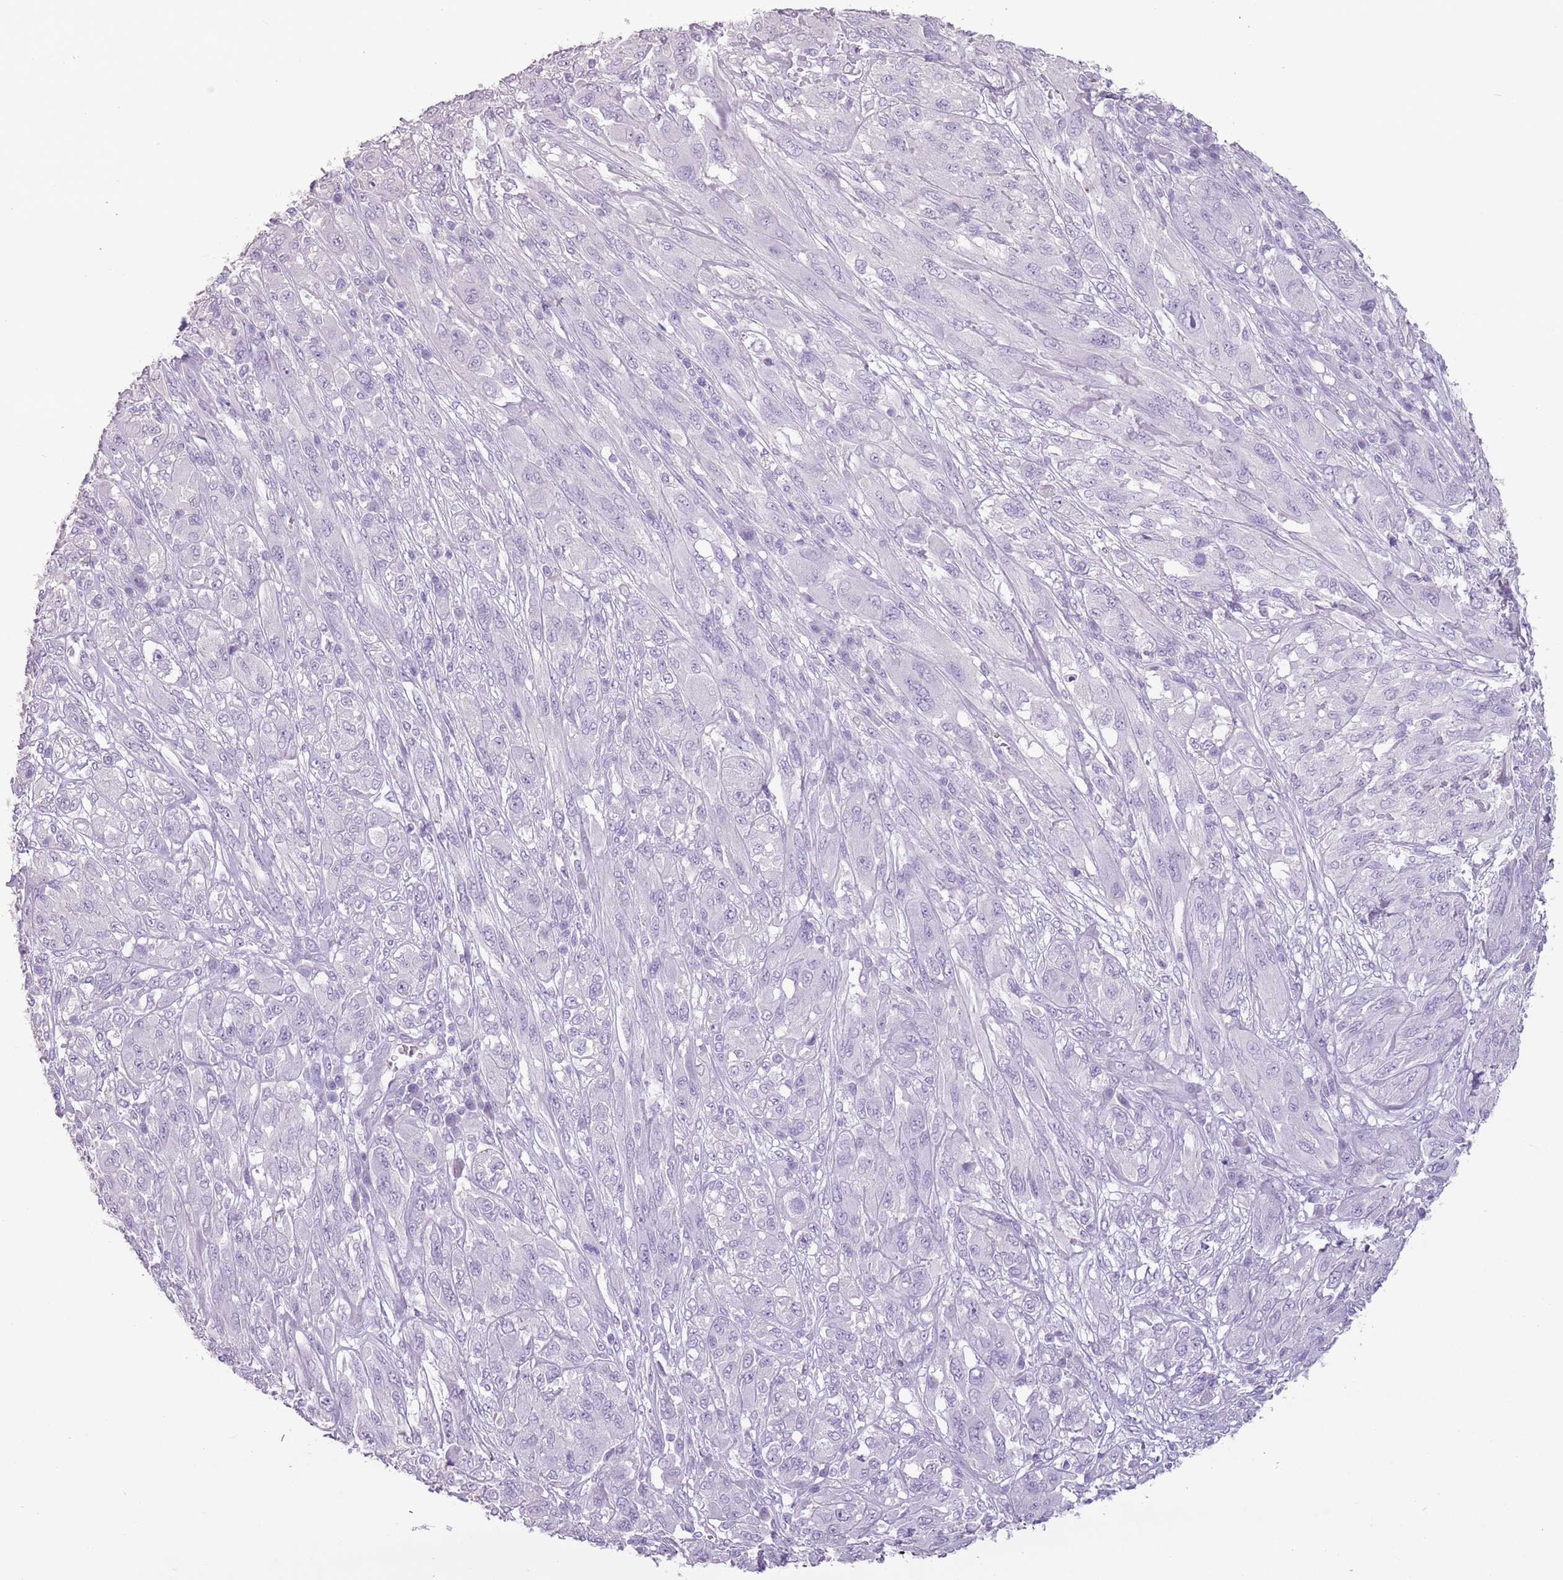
{"staining": {"intensity": "negative", "quantity": "none", "location": "none"}, "tissue": "melanoma", "cell_type": "Tumor cells", "image_type": "cancer", "snomed": [{"axis": "morphology", "description": "Malignant melanoma, NOS"}, {"axis": "topography", "description": "Skin"}], "caption": "A photomicrograph of human malignant melanoma is negative for staining in tumor cells.", "gene": "CELF6", "patient": {"sex": "female", "age": 91}}